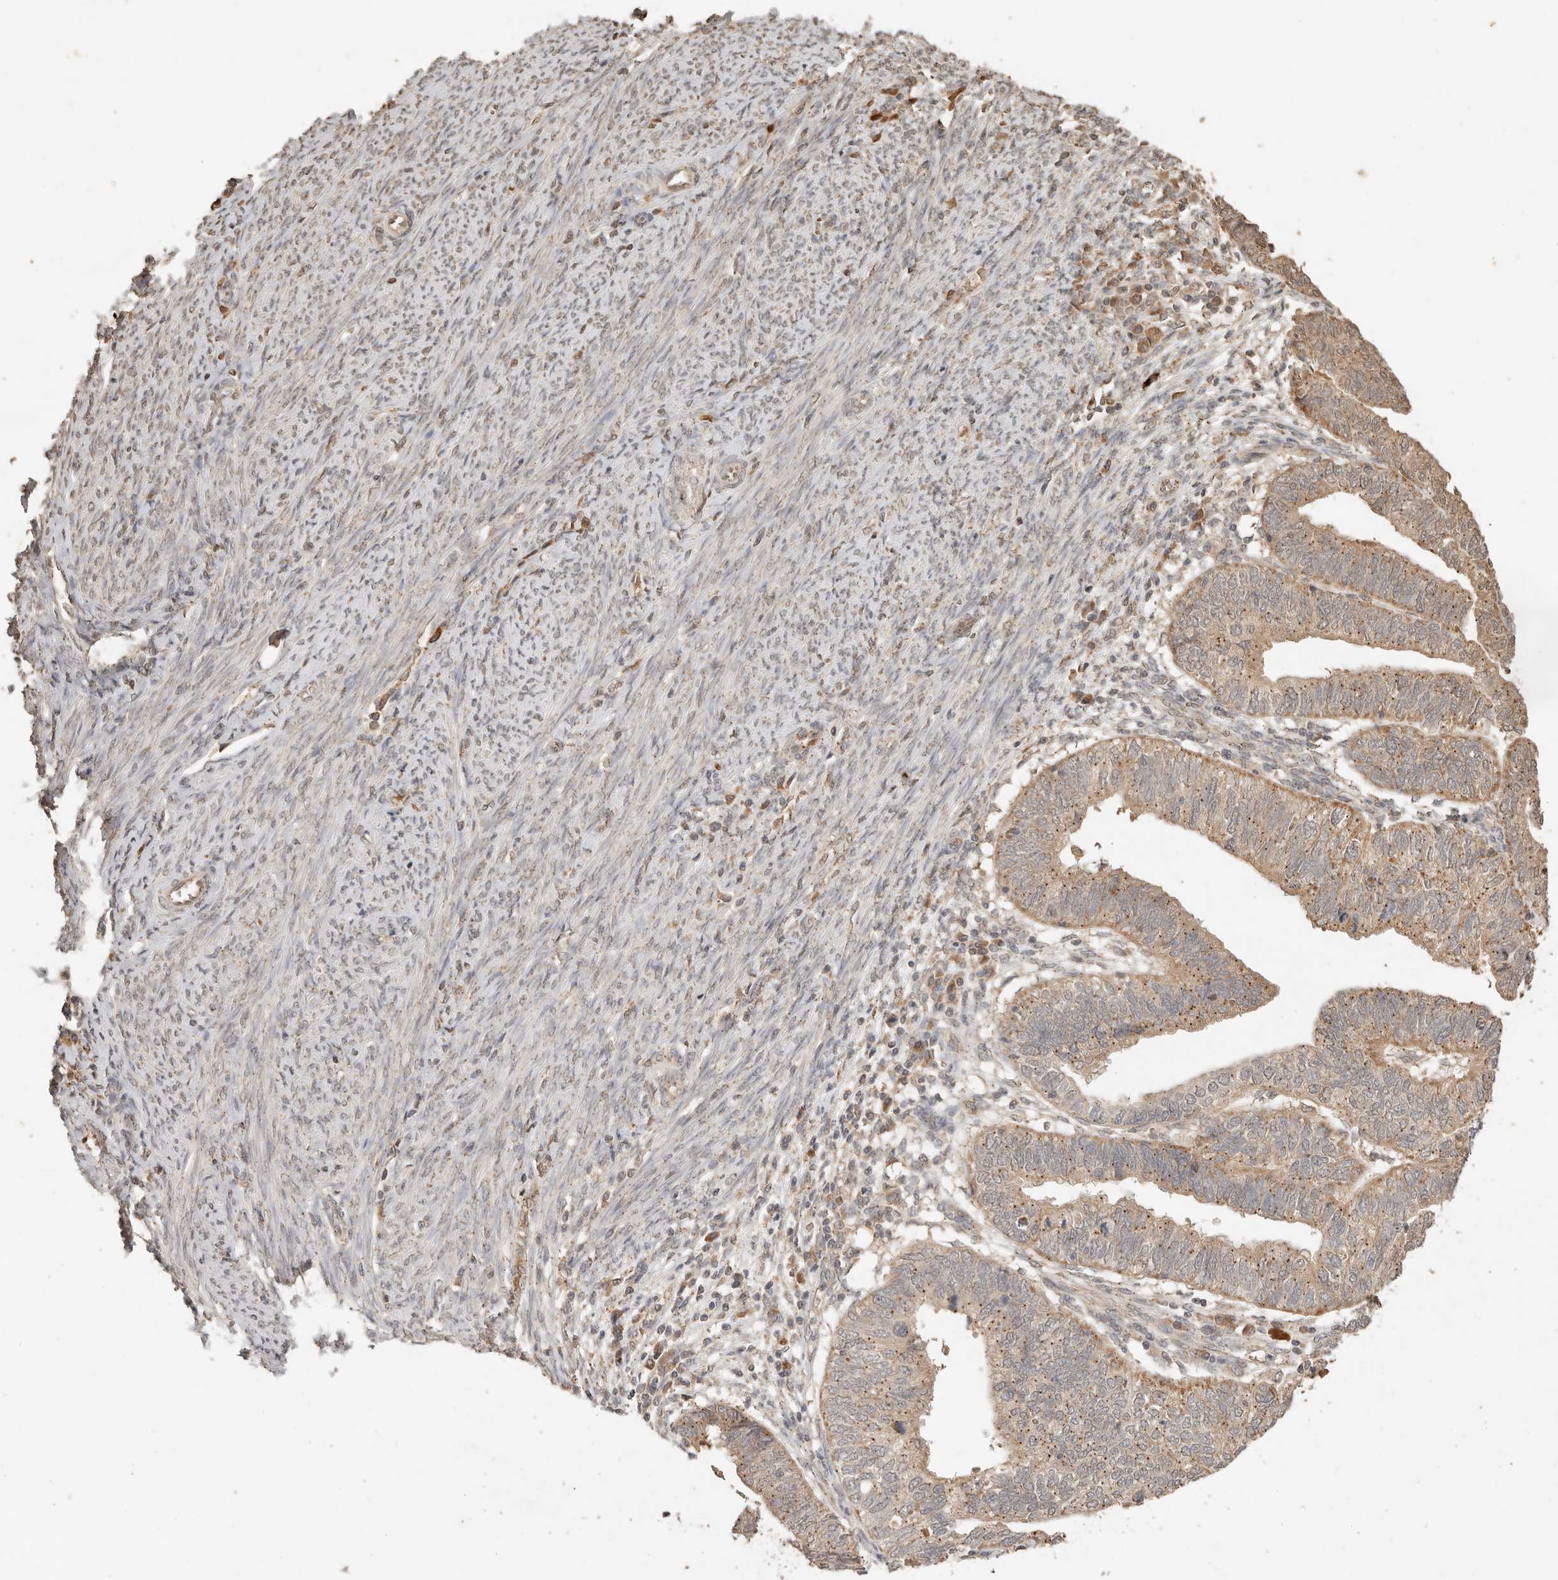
{"staining": {"intensity": "moderate", "quantity": ">75%", "location": "cytoplasmic/membranous"}, "tissue": "endometrial cancer", "cell_type": "Tumor cells", "image_type": "cancer", "snomed": [{"axis": "morphology", "description": "Adenocarcinoma, NOS"}, {"axis": "topography", "description": "Uterus"}], "caption": "Moderate cytoplasmic/membranous protein staining is present in about >75% of tumor cells in endometrial cancer.", "gene": "LMO4", "patient": {"sex": "female", "age": 77}}